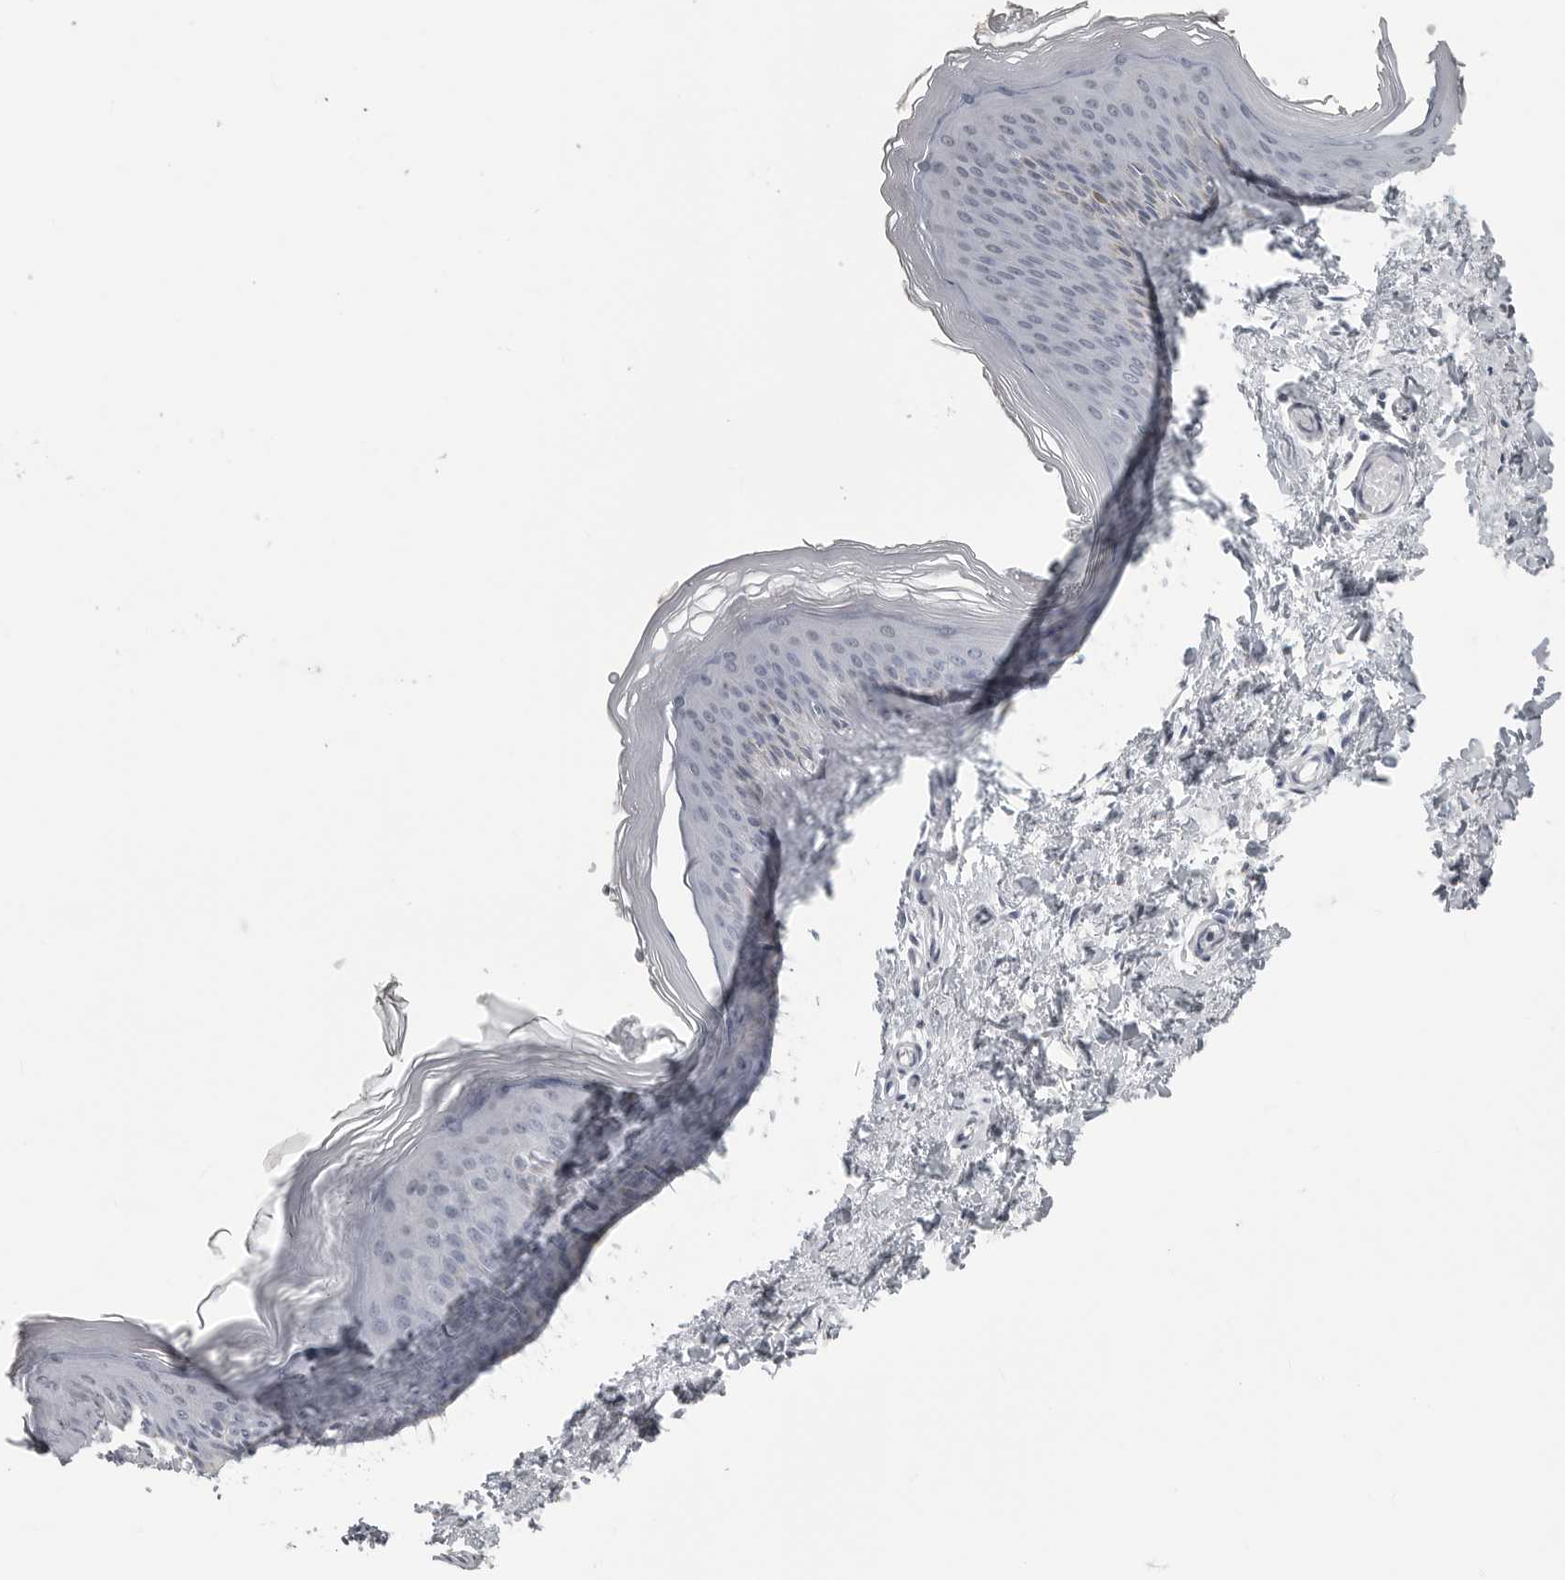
{"staining": {"intensity": "negative", "quantity": "none", "location": "none"}, "tissue": "skin", "cell_type": "Fibroblasts", "image_type": "normal", "snomed": [{"axis": "morphology", "description": "Normal tissue, NOS"}, {"axis": "topography", "description": "Skin"}], "caption": "Micrograph shows no significant protein expression in fibroblasts of normal skin.", "gene": "DDX54", "patient": {"sex": "female", "age": 27}}